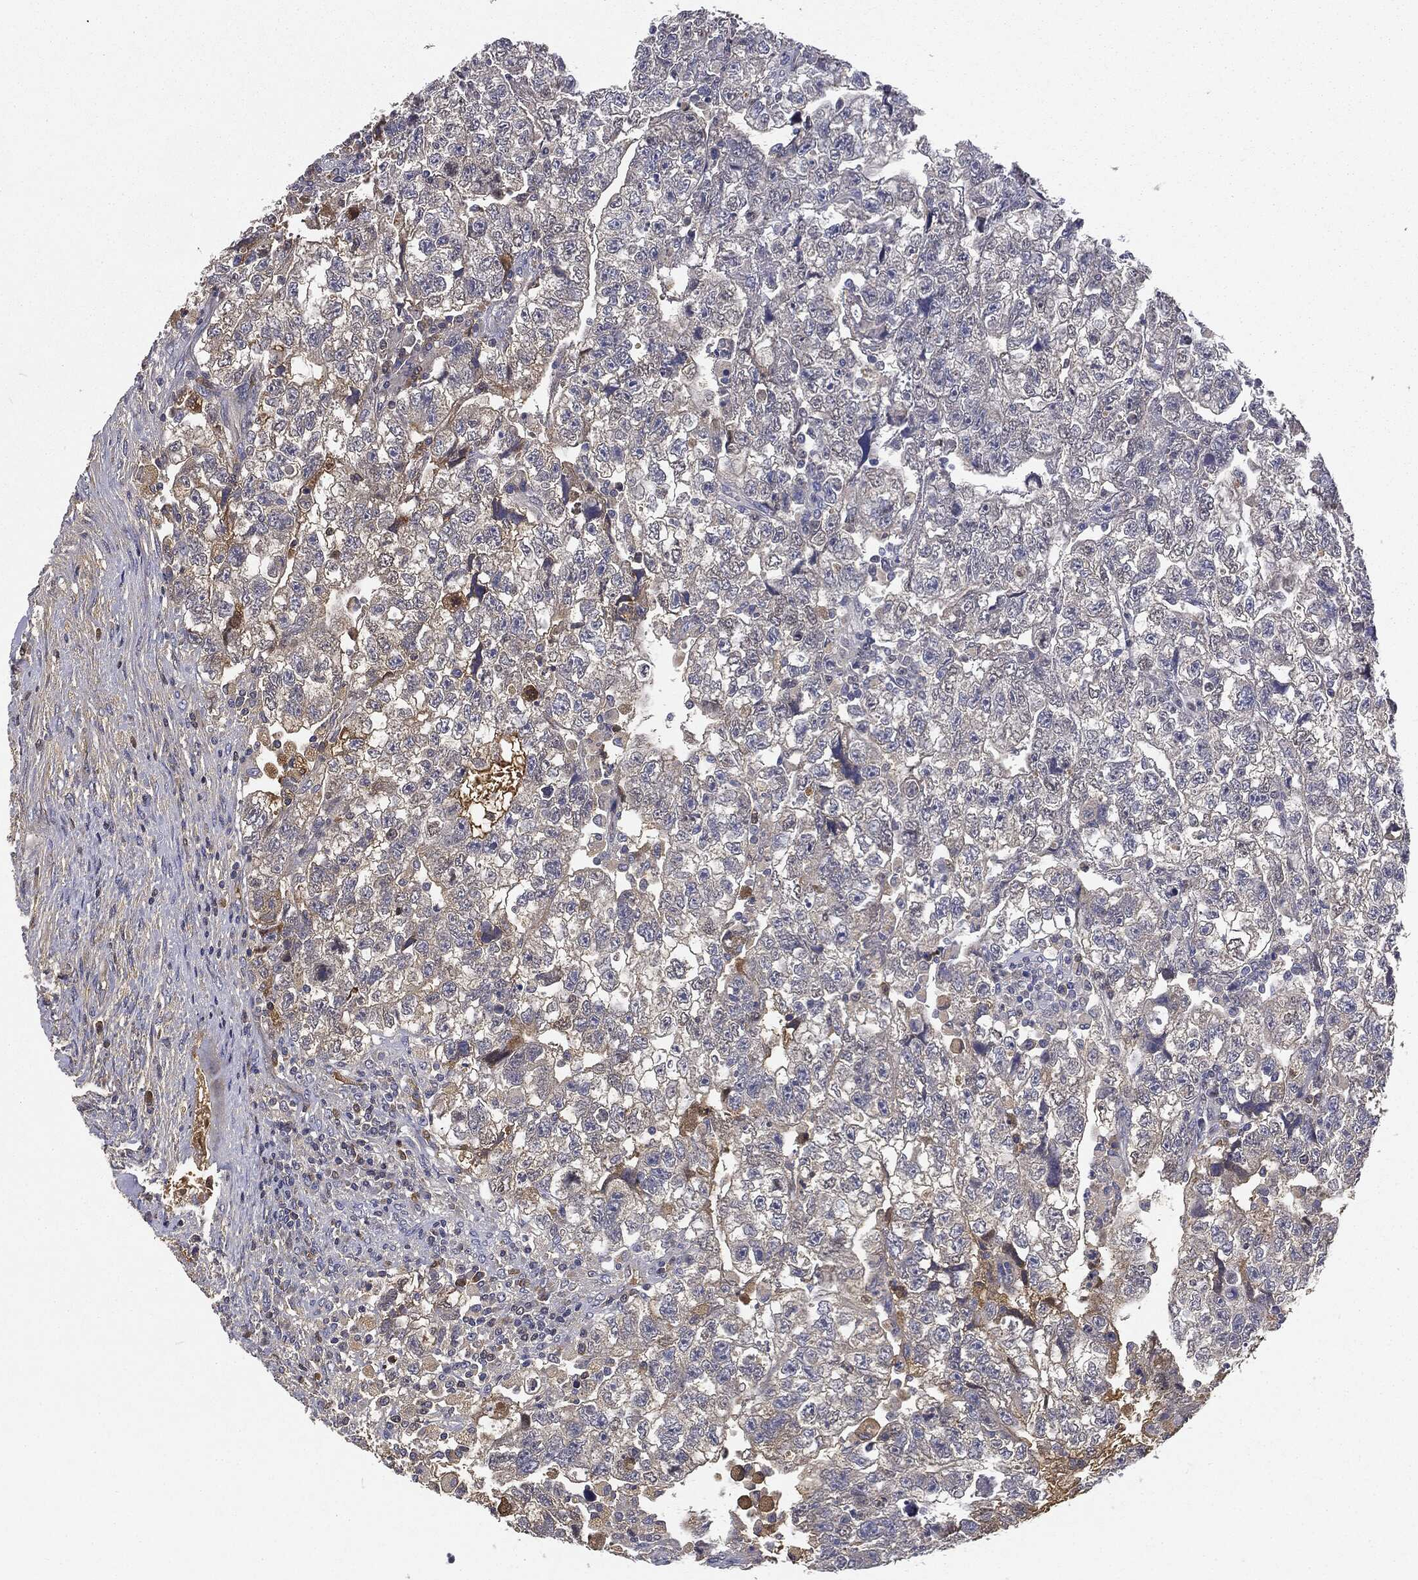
{"staining": {"intensity": "negative", "quantity": "none", "location": "none"}, "tissue": "testis cancer", "cell_type": "Tumor cells", "image_type": "cancer", "snomed": [{"axis": "morphology", "description": "Normal tissue, NOS"}, {"axis": "morphology", "description": "Carcinoma, Embryonal, NOS"}, {"axis": "topography", "description": "Testis"}], "caption": "DAB (3,3'-diaminobenzidine) immunohistochemical staining of testis cancer shows no significant expression in tumor cells. Brightfield microscopy of immunohistochemistry stained with DAB (brown) and hematoxylin (blue), captured at high magnification.", "gene": "AFP", "patient": {"sex": "male", "age": 36}}